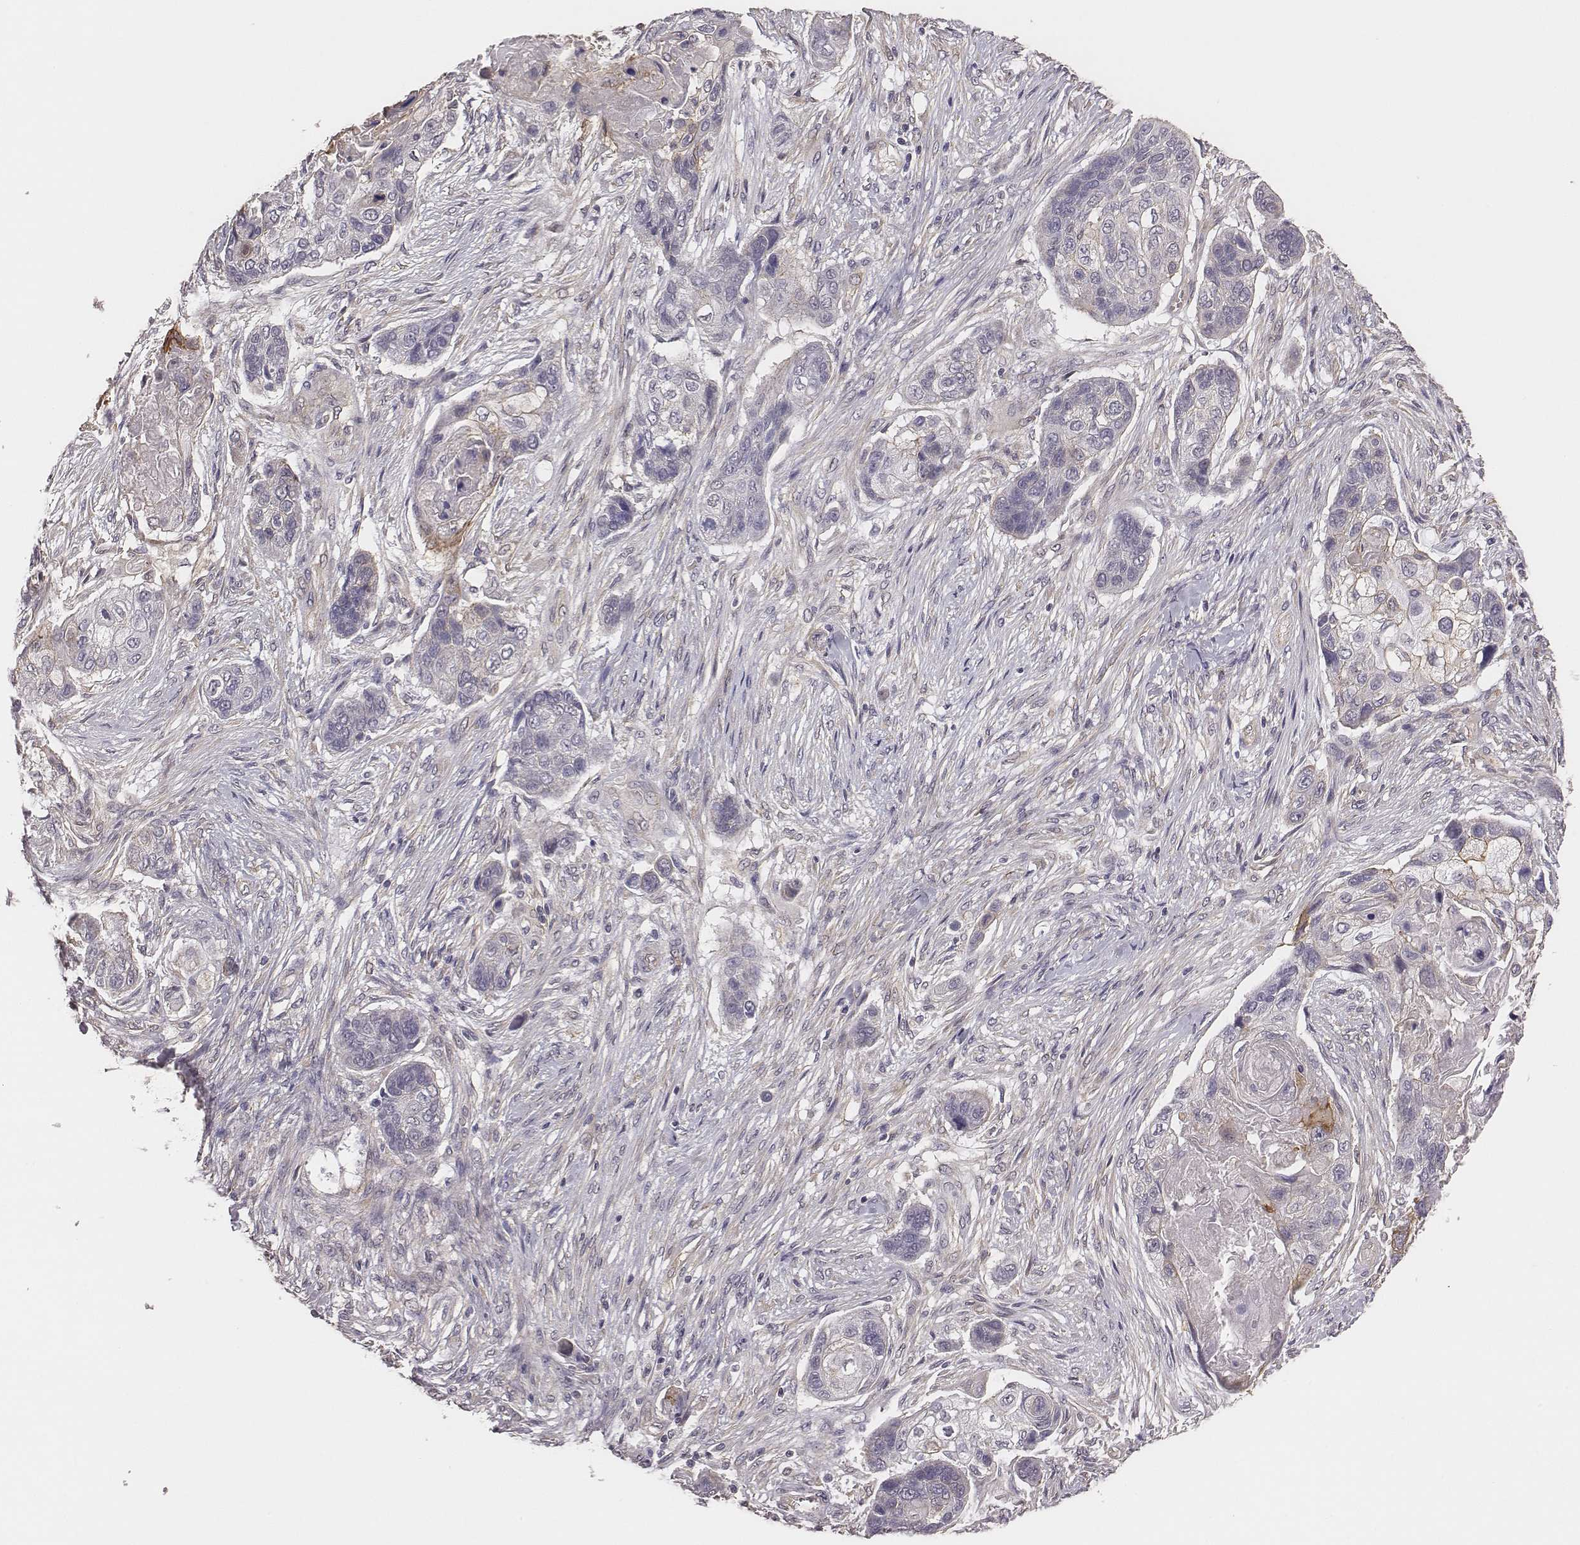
{"staining": {"intensity": "negative", "quantity": "none", "location": "none"}, "tissue": "lung cancer", "cell_type": "Tumor cells", "image_type": "cancer", "snomed": [{"axis": "morphology", "description": "Squamous cell carcinoma, NOS"}, {"axis": "topography", "description": "Lung"}], "caption": "This is an immunohistochemistry photomicrograph of human squamous cell carcinoma (lung). There is no positivity in tumor cells.", "gene": "SCARF1", "patient": {"sex": "male", "age": 69}}